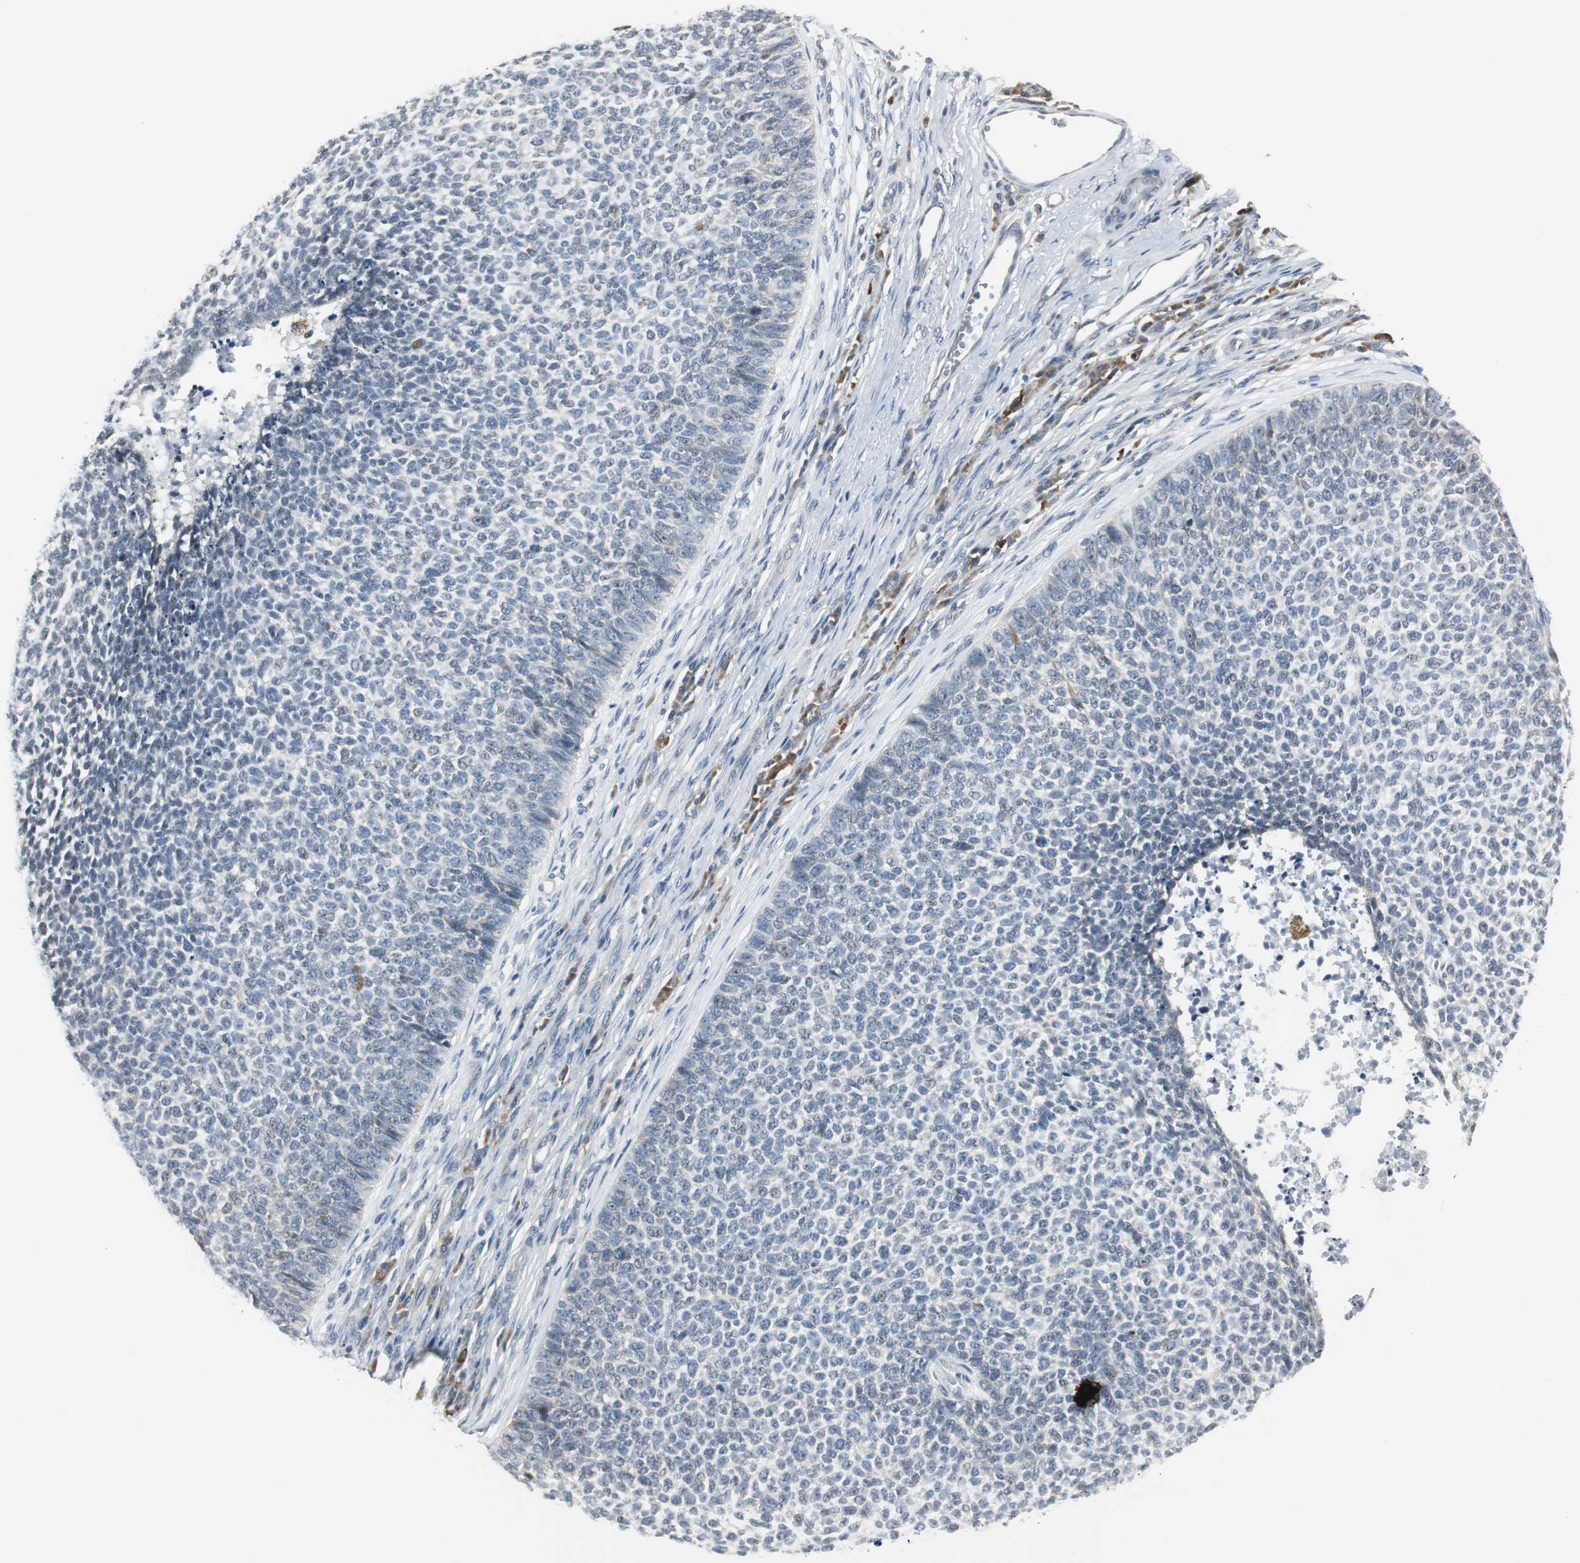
{"staining": {"intensity": "weak", "quantity": "<25%", "location": "cytoplasmic/membranous"}, "tissue": "skin cancer", "cell_type": "Tumor cells", "image_type": "cancer", "snomed": [{"axis": "morphology", "description": "Basal cell carcinoma"}, {"axis": "topography", "description": "Skin"}], "caption": "Skin basal cell carcinoma stained for a protein using IHC exhibits no staining tumor cells.", "gene": "CCT5", "patient": {"sex": "female", "age": 84}}